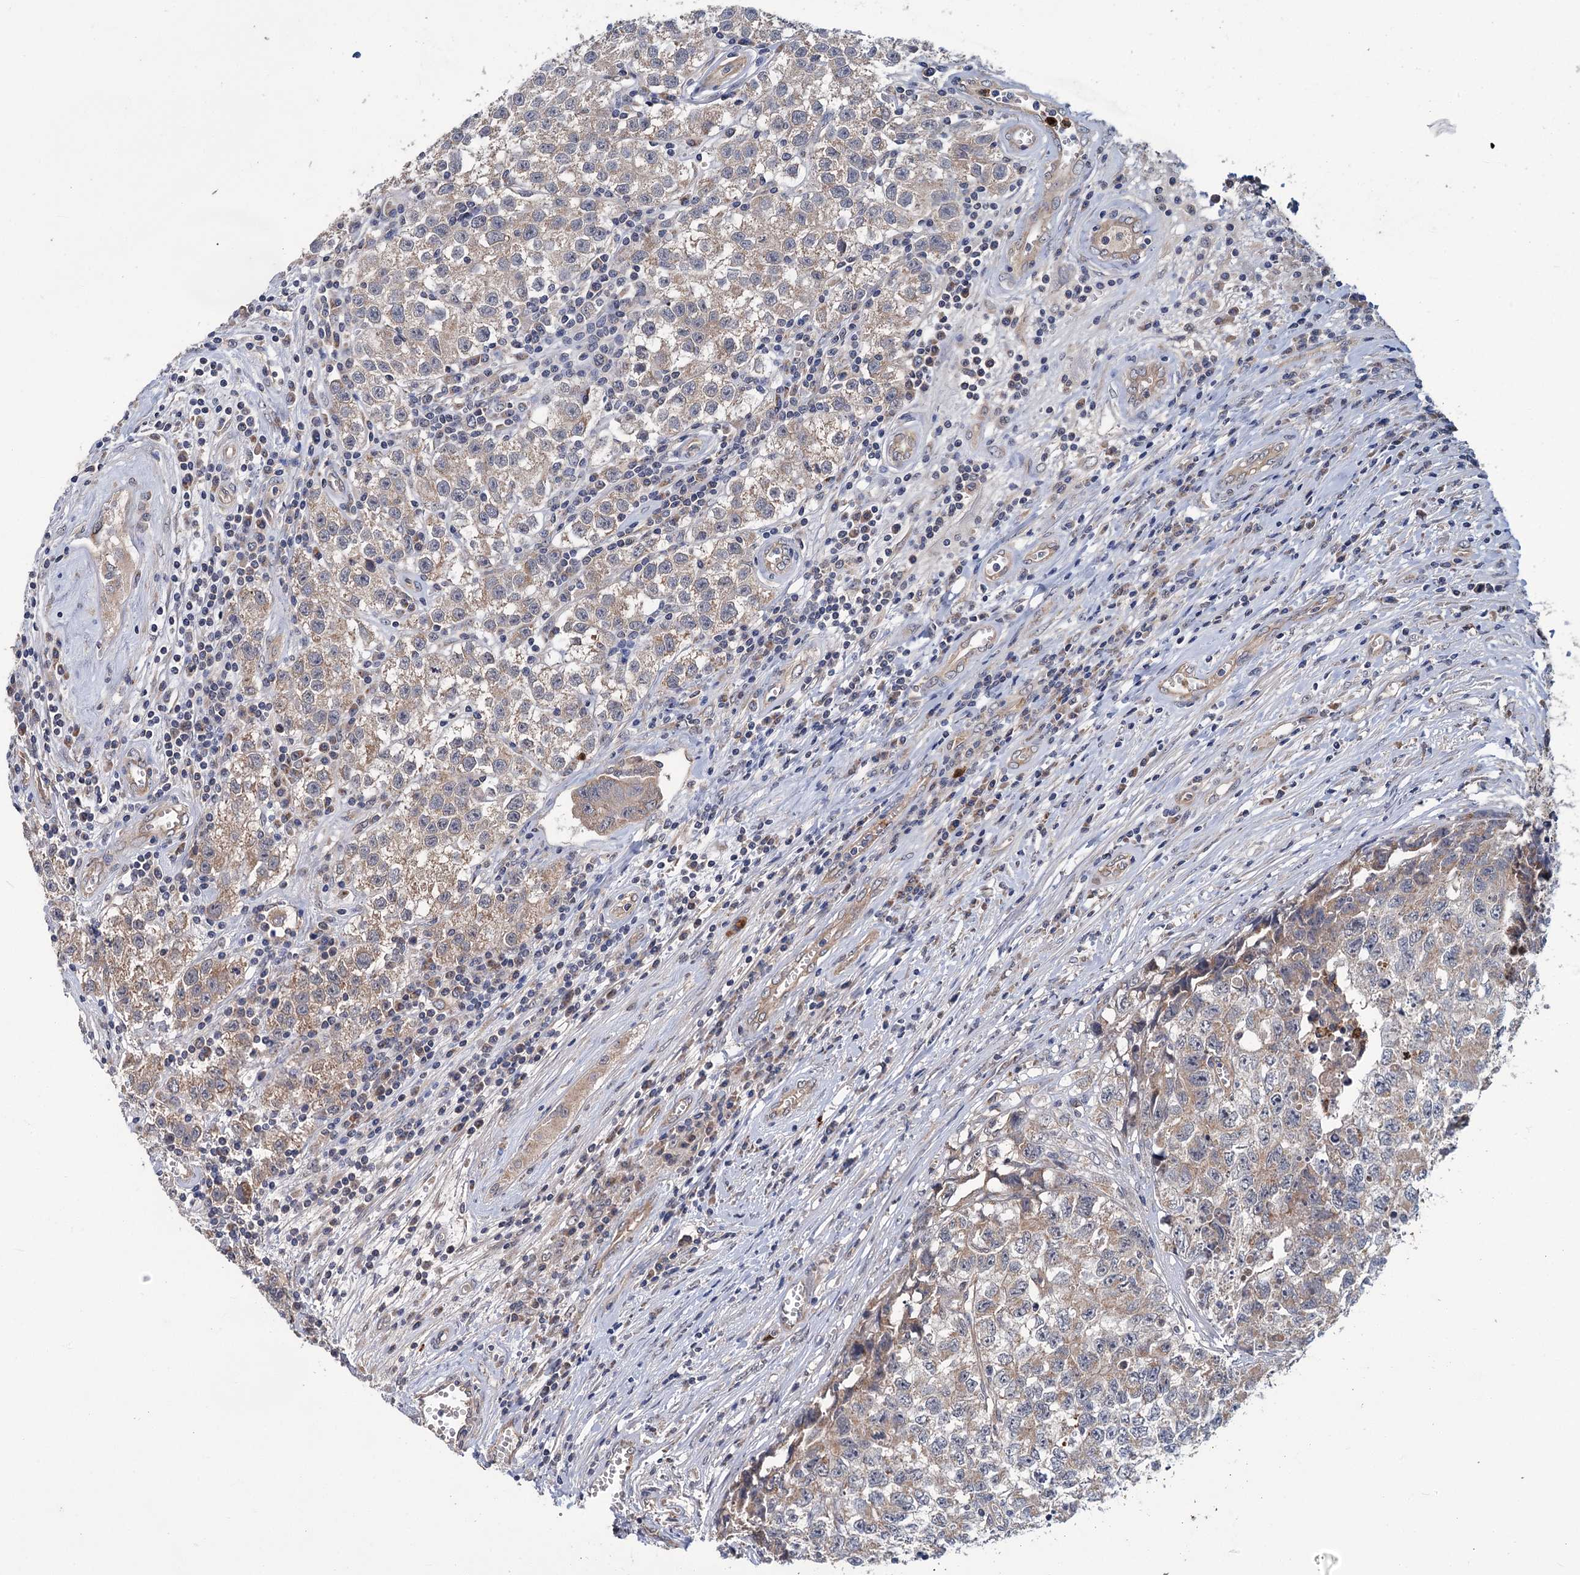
{"staining": {"intensity": "weak", "quantity": "25%-75%", "location": "cytoplasmic/membranous"}, "tissue": "testis cancer", "cell_type": "Tumor cells", "image_type": "cancer", "snomed": [{"axis": "morphology", "description": "Seminoma, NOS"}, {"axis": "morphology", "description": "Carcinoma, Embryonal, NOS"}, {"axis": "topography", "description": "Testis"}], "caption": "IHC micrograph of human testis embryonal carcinoma stained for a protein (brown), which demonstrates low levels of weak cytoplasmic/membranous staining in about 25%-75% of tumor cells.", "gene": "DYNC2H1", "patient": {"sex": "male", "age": 43}}